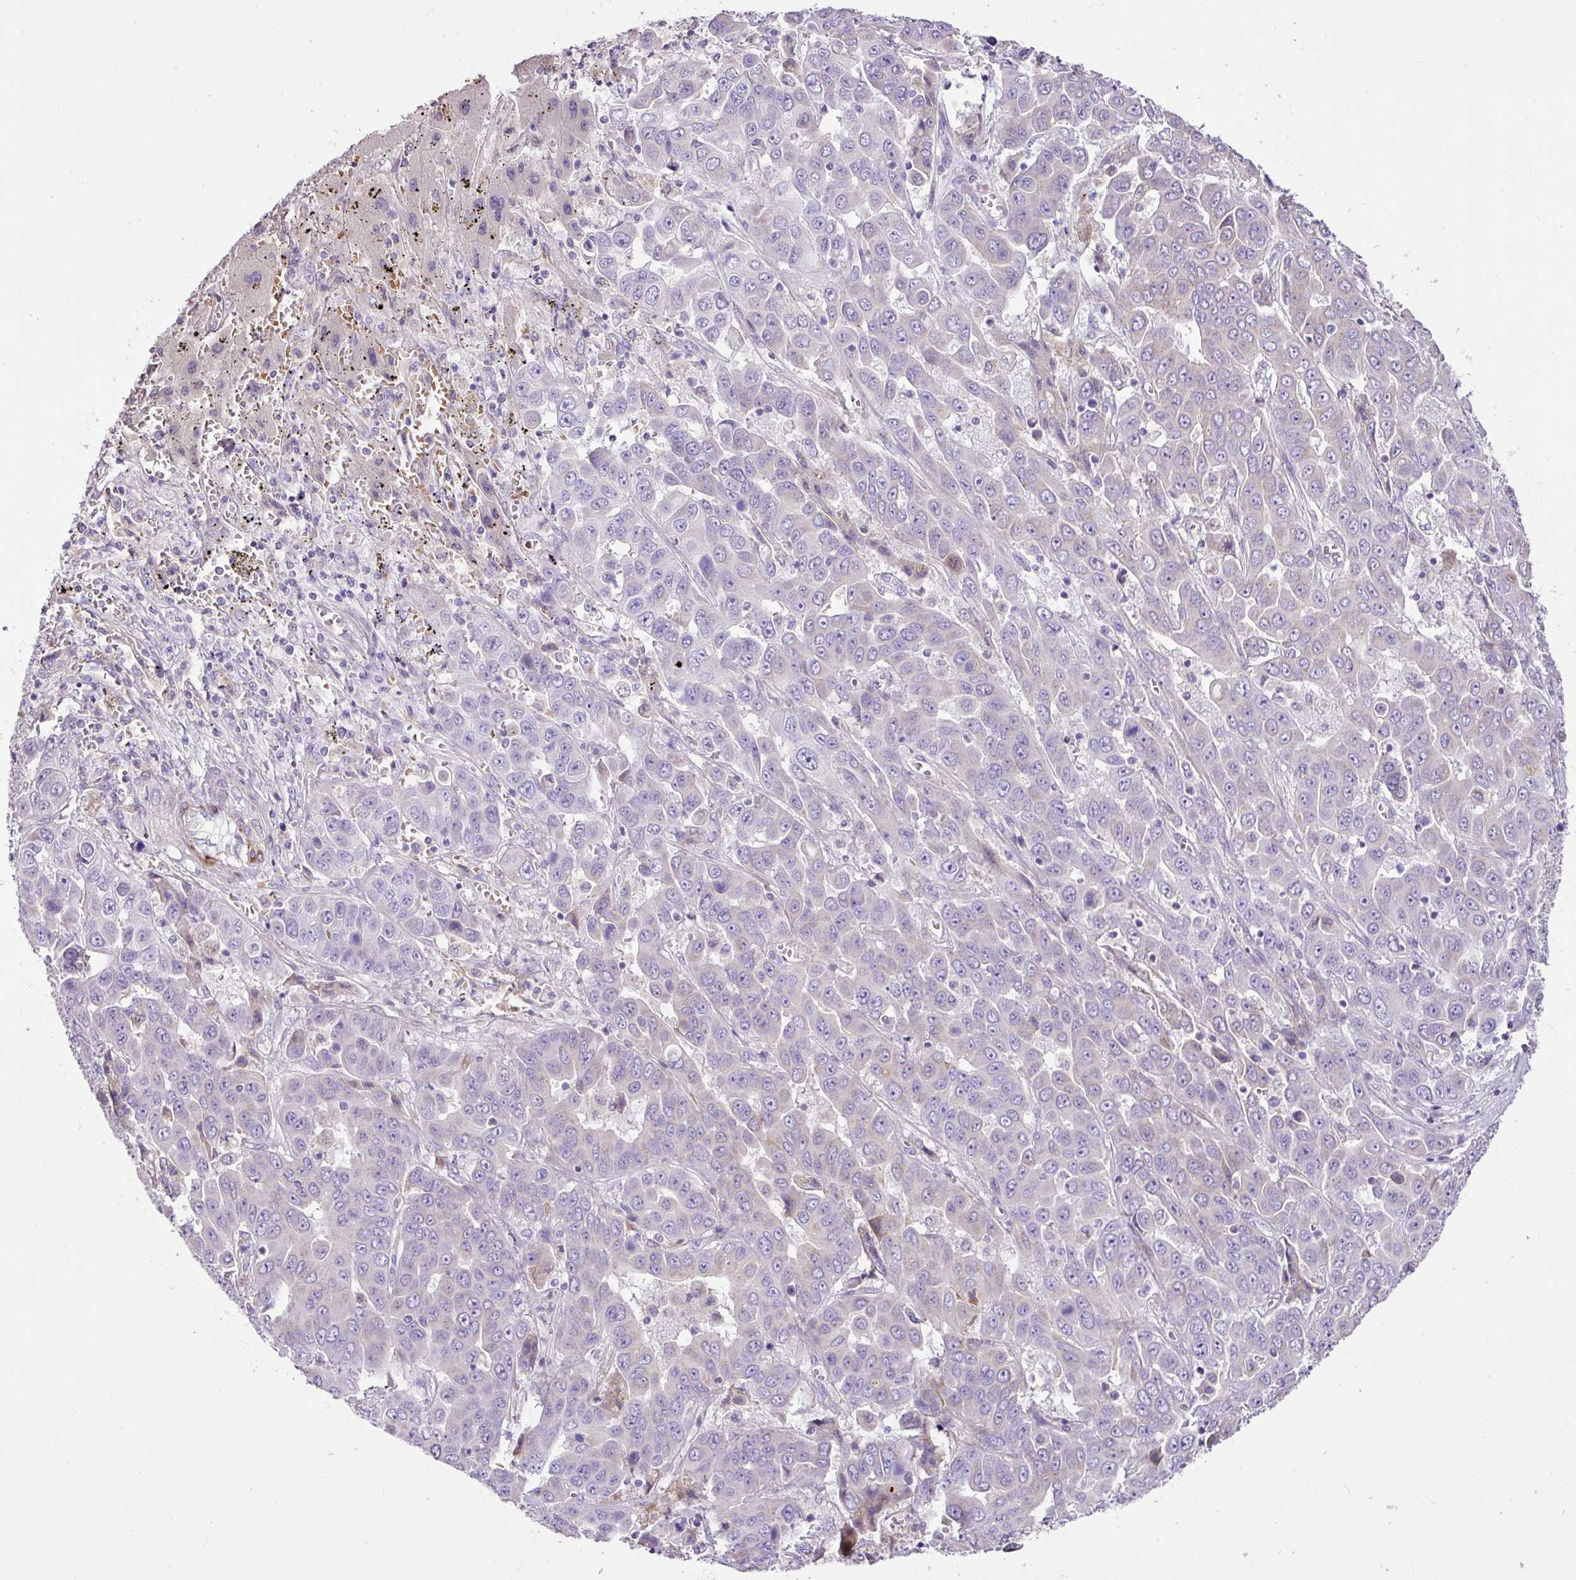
{"staining": {"intensity": "negative", "quantity": "none", "location": "none"}, "tissue": "liver cancer", "cell_type": "Tumor cells", "image_type": "cancer", "snomed": [{"axis": "morphology", "description": "Cholangiocarcinoma"}, {"axis": "topography", "description": "Liver"}], "caption": "Tumor cells show no significant expression in cholangiocarcinoma (liver). (Stains: DAB (3,3'-diaminobenzidine) immunohistochemistry with hematoxylin counter stain, Microscopy: brightfield microscopy at high magnification).", "gene": "CTXN2", "patient": {"sex": "female", "age": 52}}